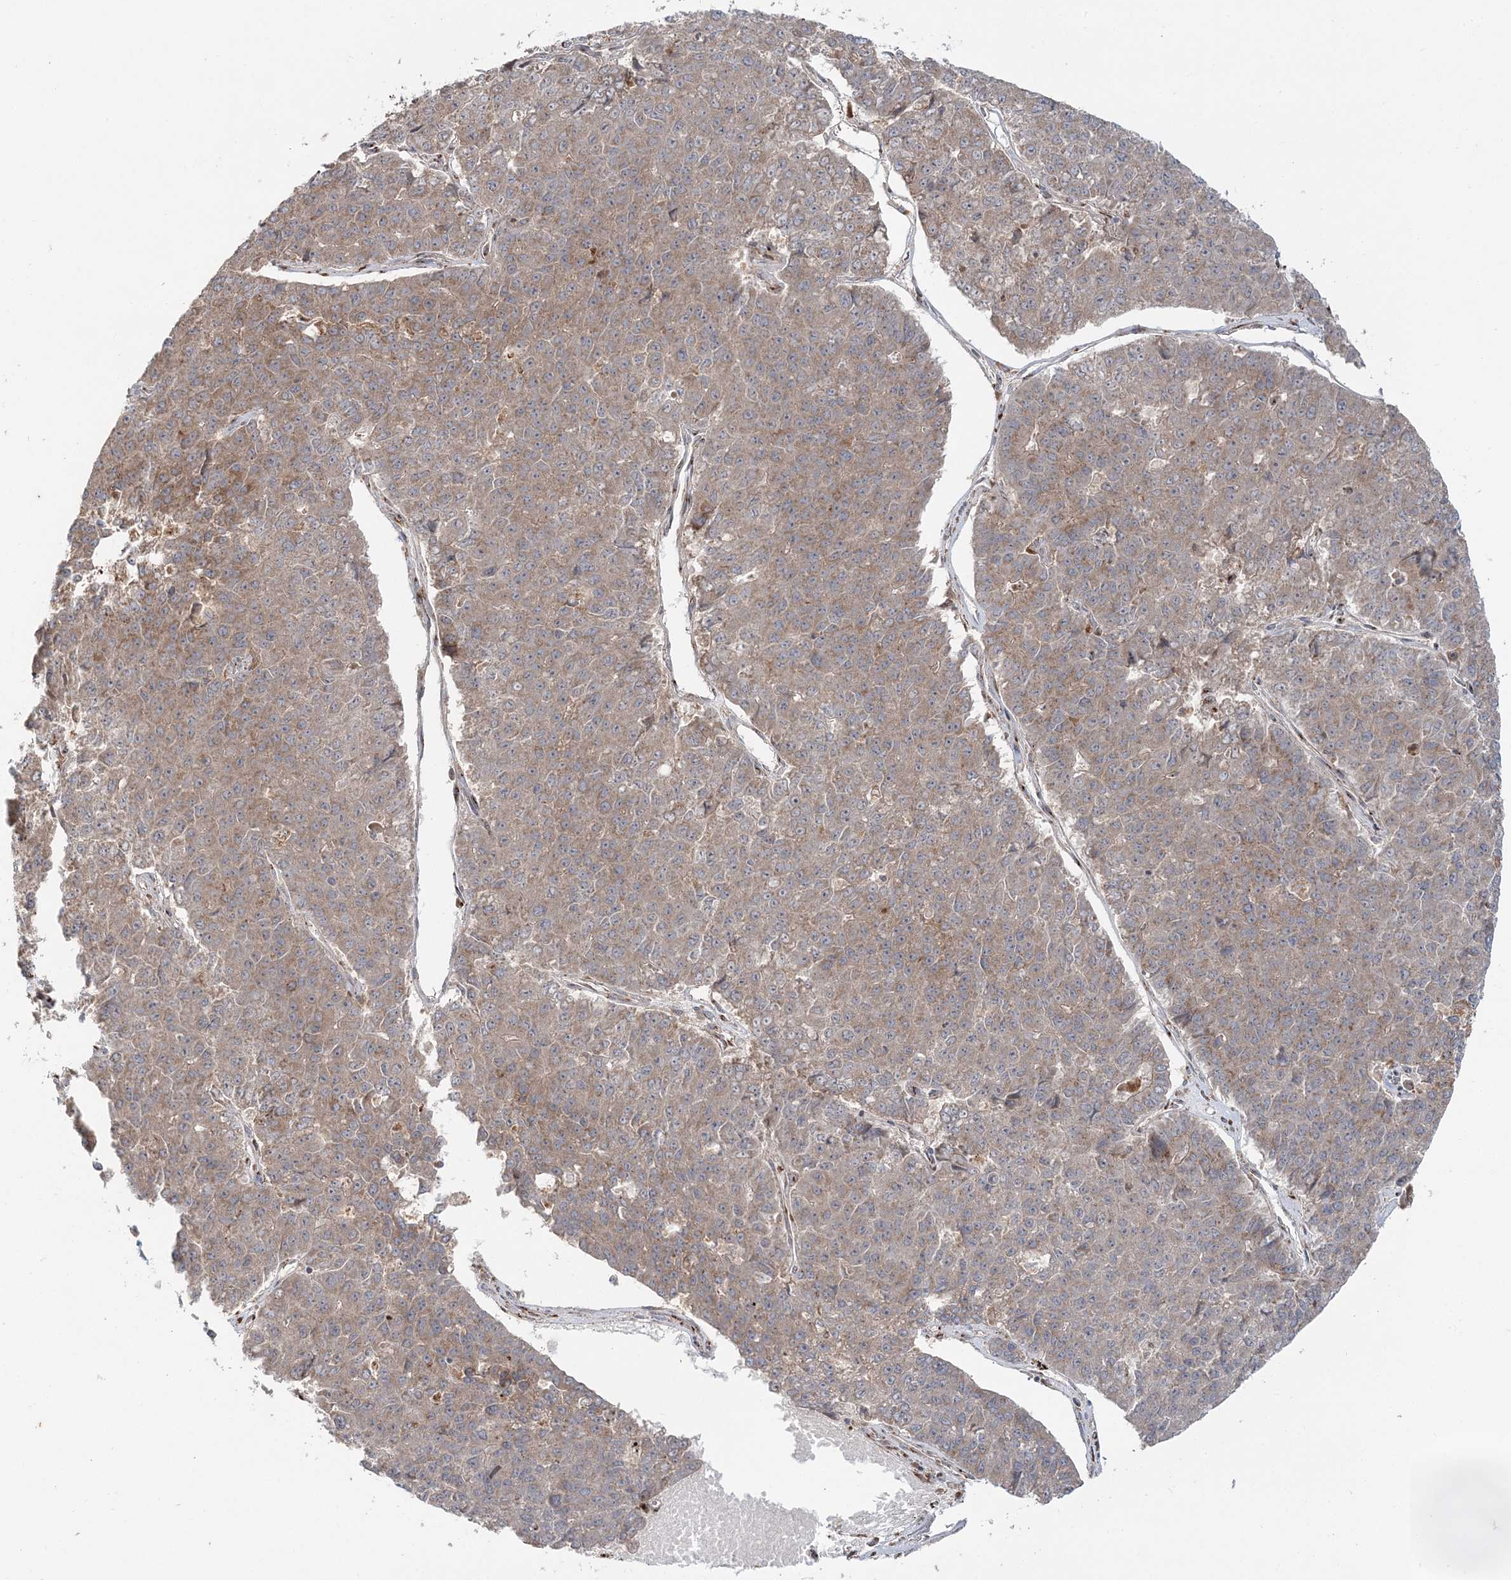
{"staining": {"intensity": "weak", "quantity": ">75%", "location": "cytoplasmic/membranous"}, "tissue": "pancreatic cancer", "cell_type": "Tumor cells", "image_type": "cancer", "snomed": [{"axis": "morphology", "description": "Adenocarcinoma, NOS"}, {"axis": "topography", "description": "Pancreas"}], "caption": "About >75% of tumor cells in human pancreatic cancer demonstrate weak cytoplasmic/membranous protein positivity as visualized by brown immunohistochemical staining.", "gene": "ABCC3", "patient": {"sex": "male", "age": 50}}